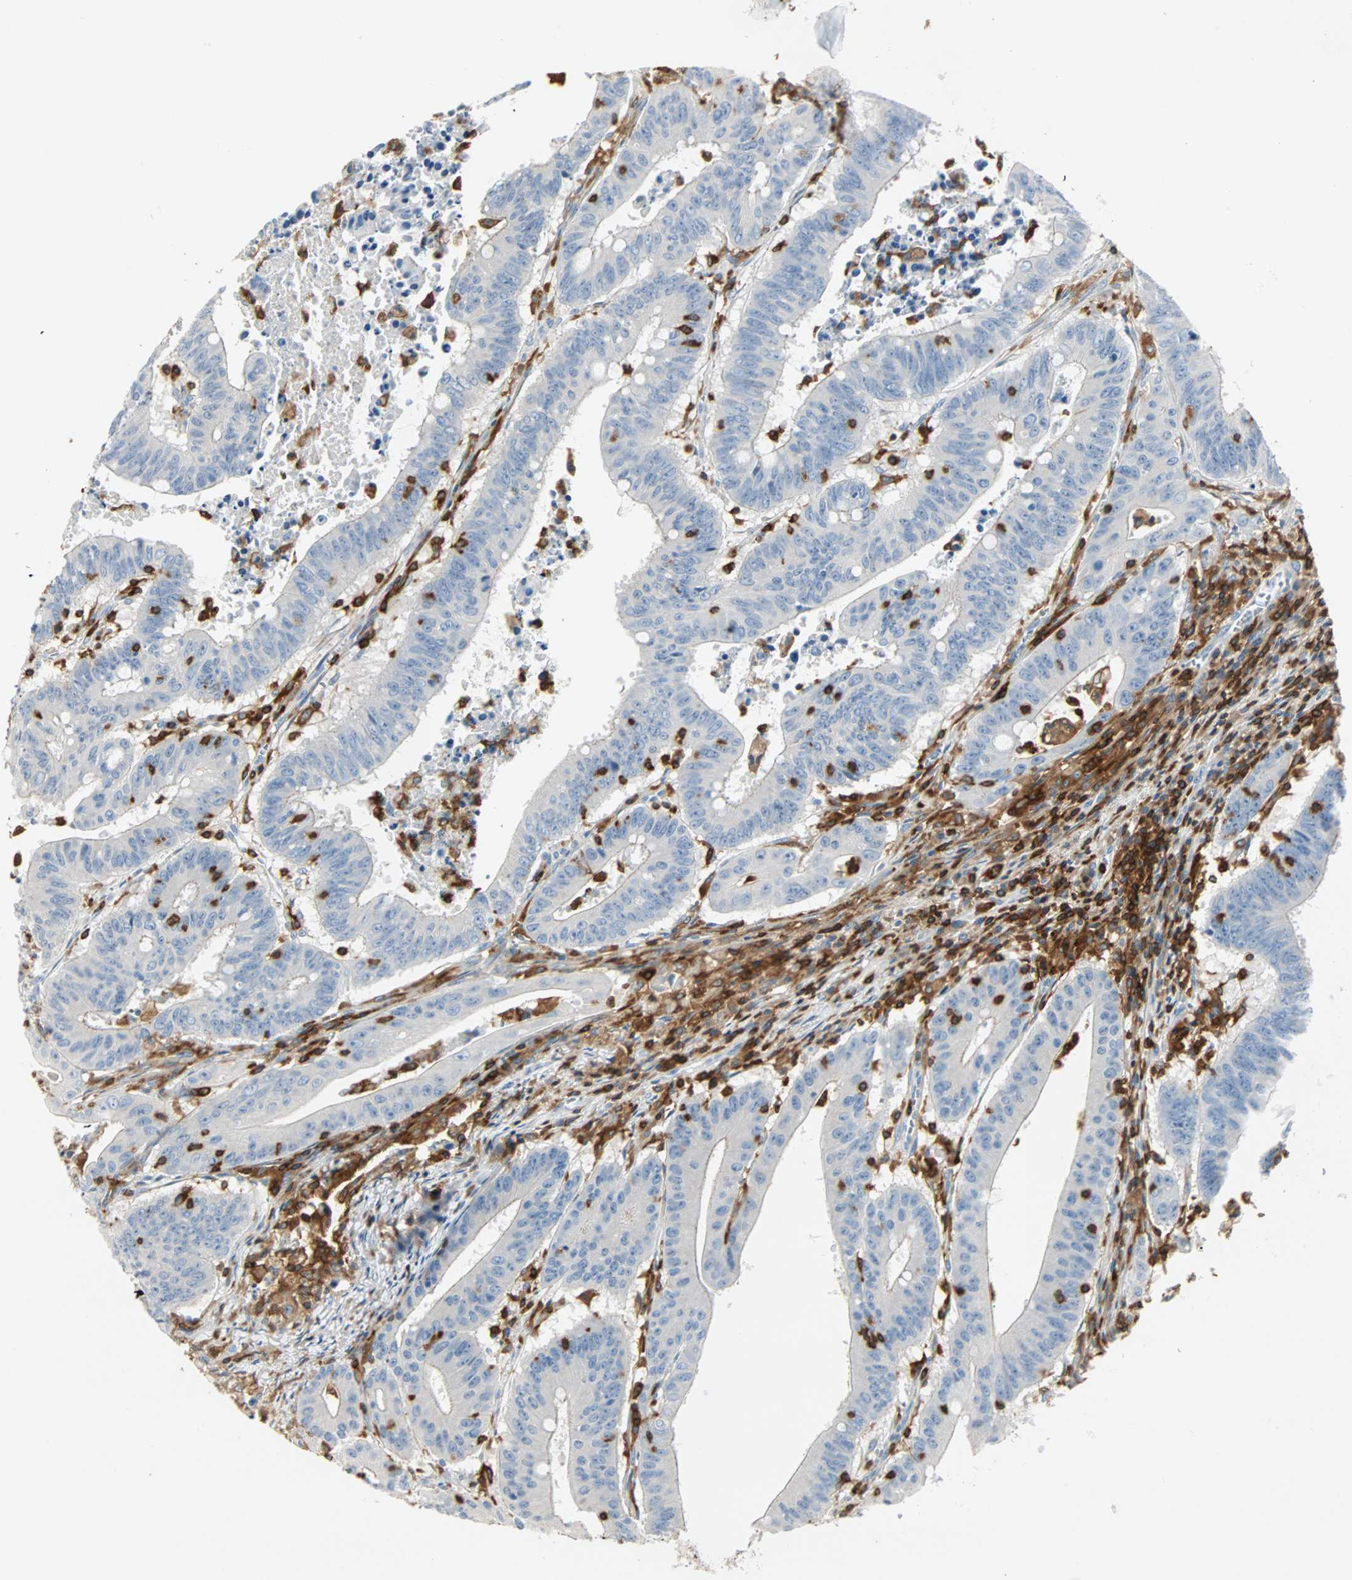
{"staining": {"intensity": "negative", "quantity": "none", "location": "none"}, "tissue": "colorectal cancer", "cell_type": "Tumor cells", "image_type": "cancer", "snomed": [{"axis": "morphology", "description": "Adenocarcinoma, NOS"}, {"axis": "topography", "description": "Colon"}], "caption": "An immunohistochemistry (IHC) photomicrograph of colorectal cancer is shown. There is no staining in tumor cells of colorectal cancer.", "gene": "FMNL1", "patient": {"sex": "male", "age": 45}}